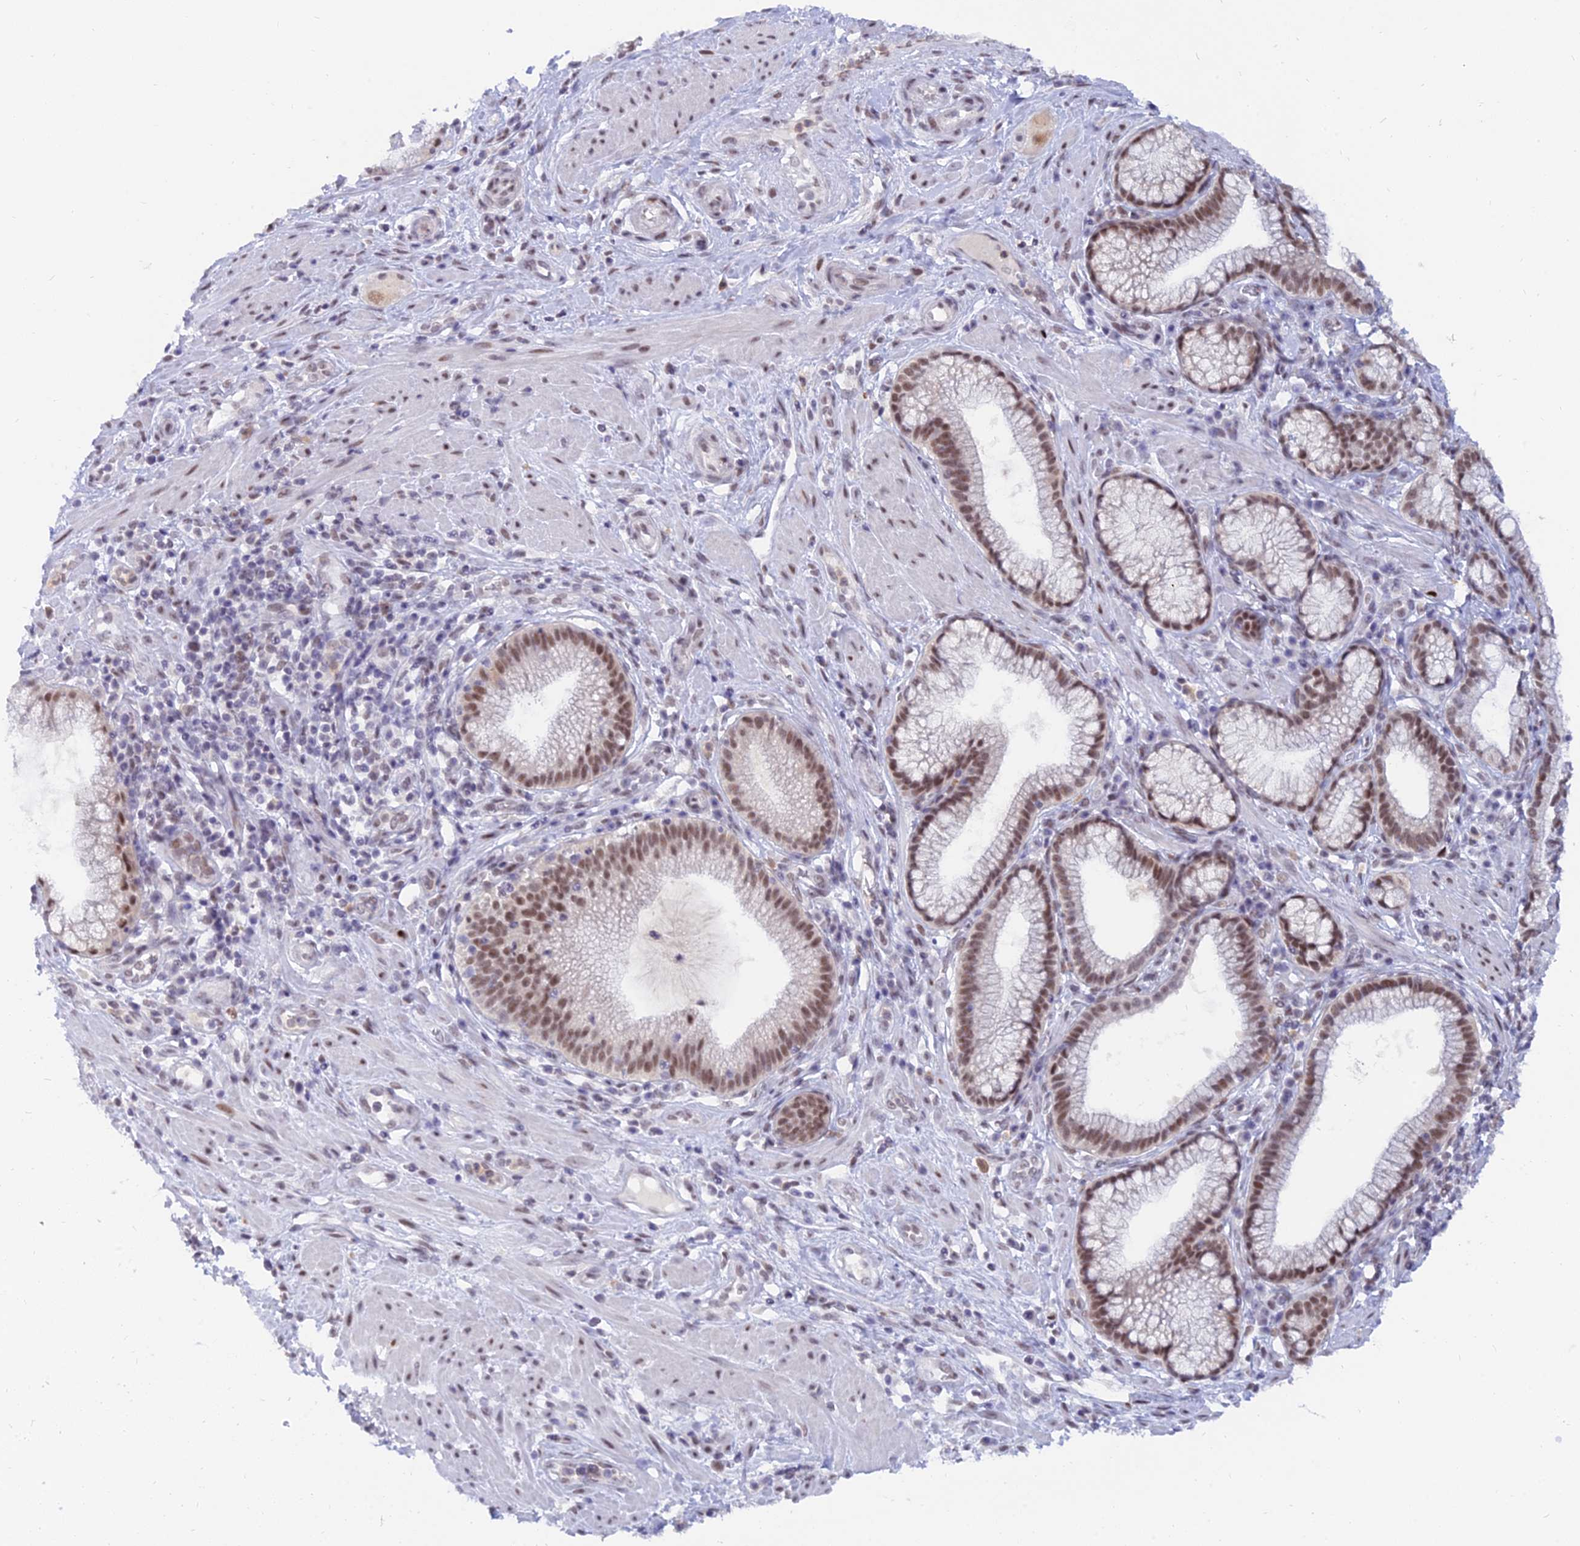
{"staining": {"intensity": "moderate", "quantity": ">75%", "location": "nuclear"}, "tissue": "pancreatic cancer", "cell_type": "Tumor cells", "image_type": "cancer", "snomed": [{"axis": "morphology", "description": "Adenocarcinoma, NOS"}, {"axis": "topography", "description": "Pancreas"}], "caption": "Pancreatic cancer stained for a protein (brown) reveals moderate nuclear positive expression in approximately >75% of tumor cells.", "gene": "DPY30", "patient": {"sex": "male", "age": 72}}